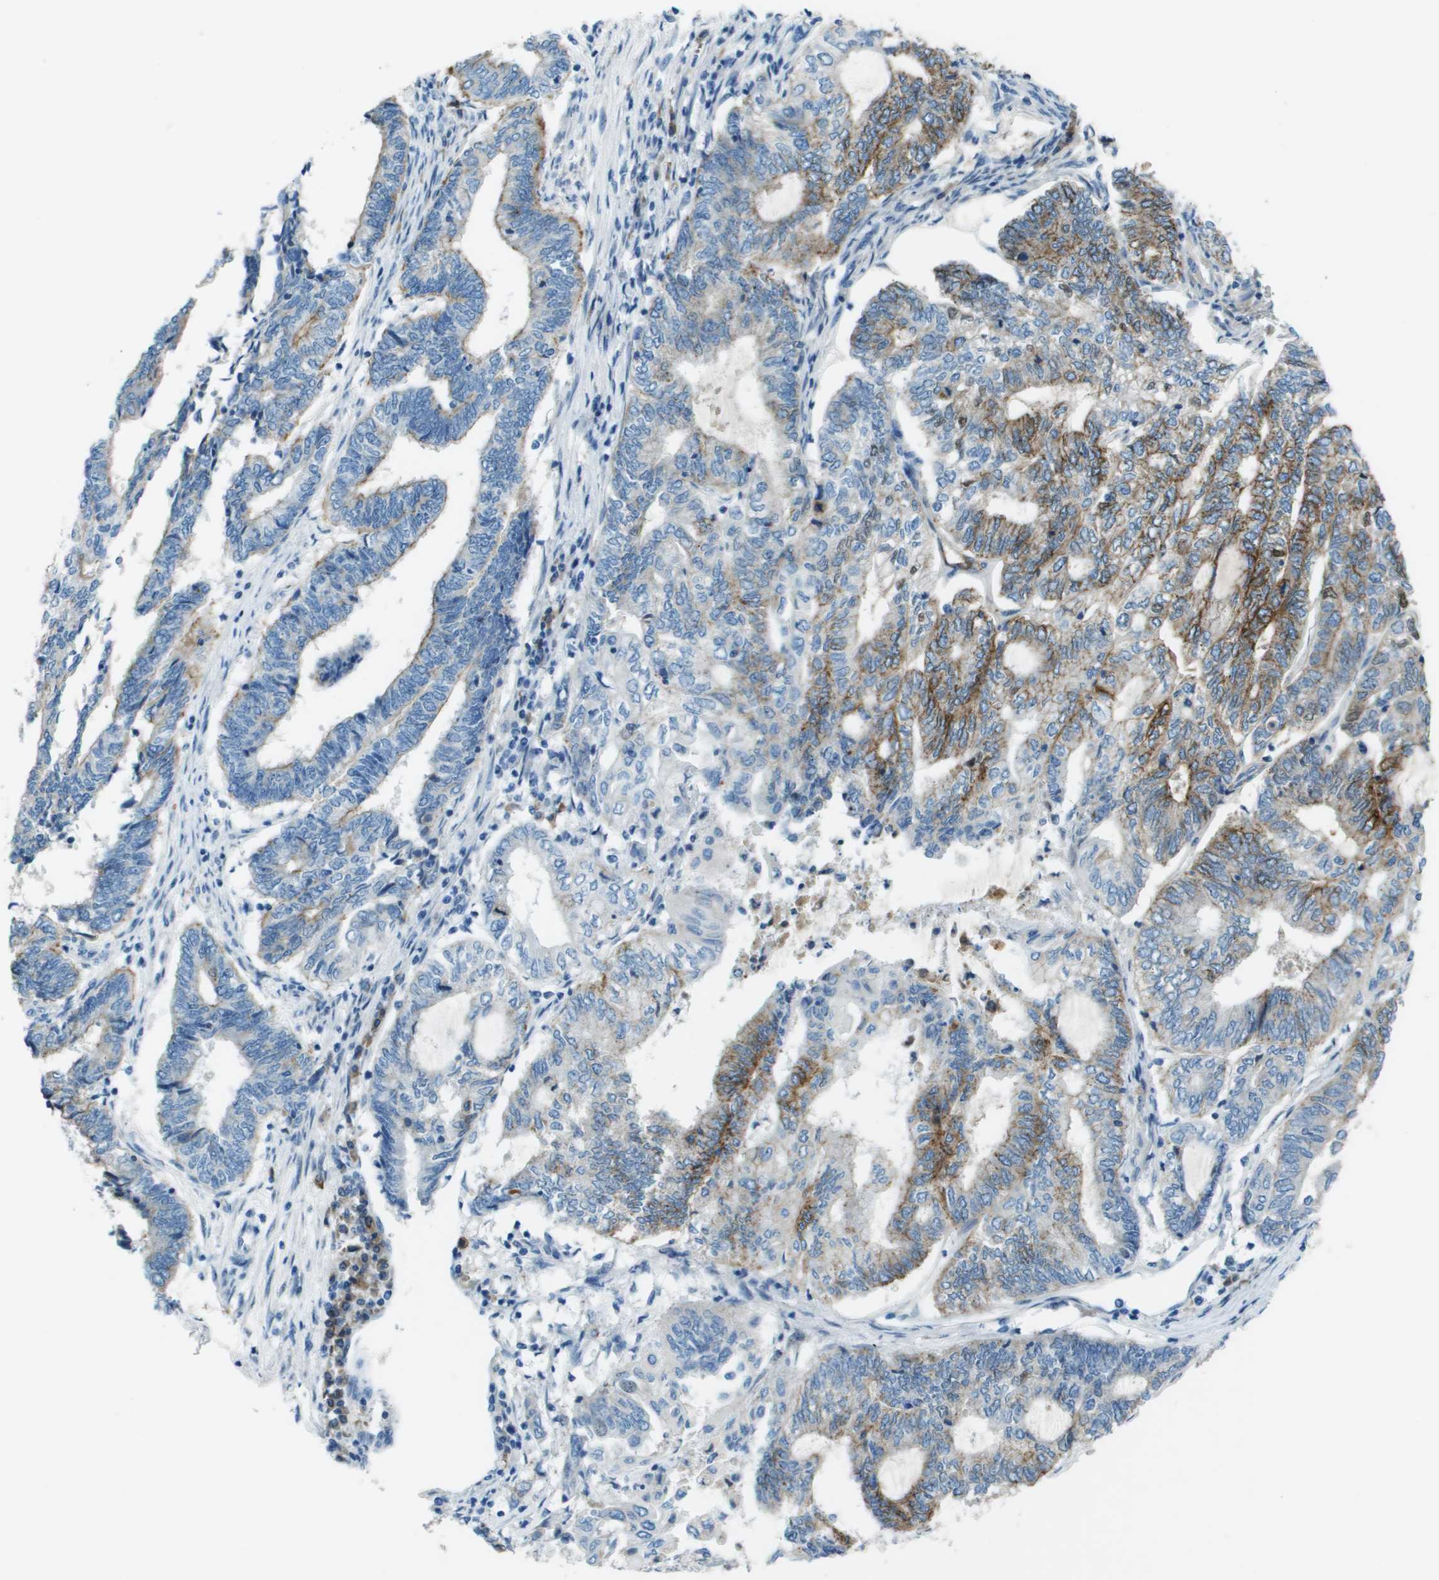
{"staining": {"intensity": "moderate", "quantity": "25%-75%", "location": "cytoplasmic/membranous"}, "tissue": "endometrial cancer", "cell_type": "Tumor cells", "image_type": "cancer", "snomed": [{"axis": "morphology", "description": "Adenocarcinoma, NOS"}, {"axis": "topography", "description": "Uterus"}, {"axis": "topography", "description": "Endometrium"}], "caption": "The micrograph displays staining of endometrial adenocarcinoma, revealing moderate cytoplasmic/membranous protein positivity (brown color) within tumor cells. (DAB IHC, brown staining for protein, blue staining for nuclei).", "gene": "SDC1", "patient": {"sex": "female", "age": 70}}